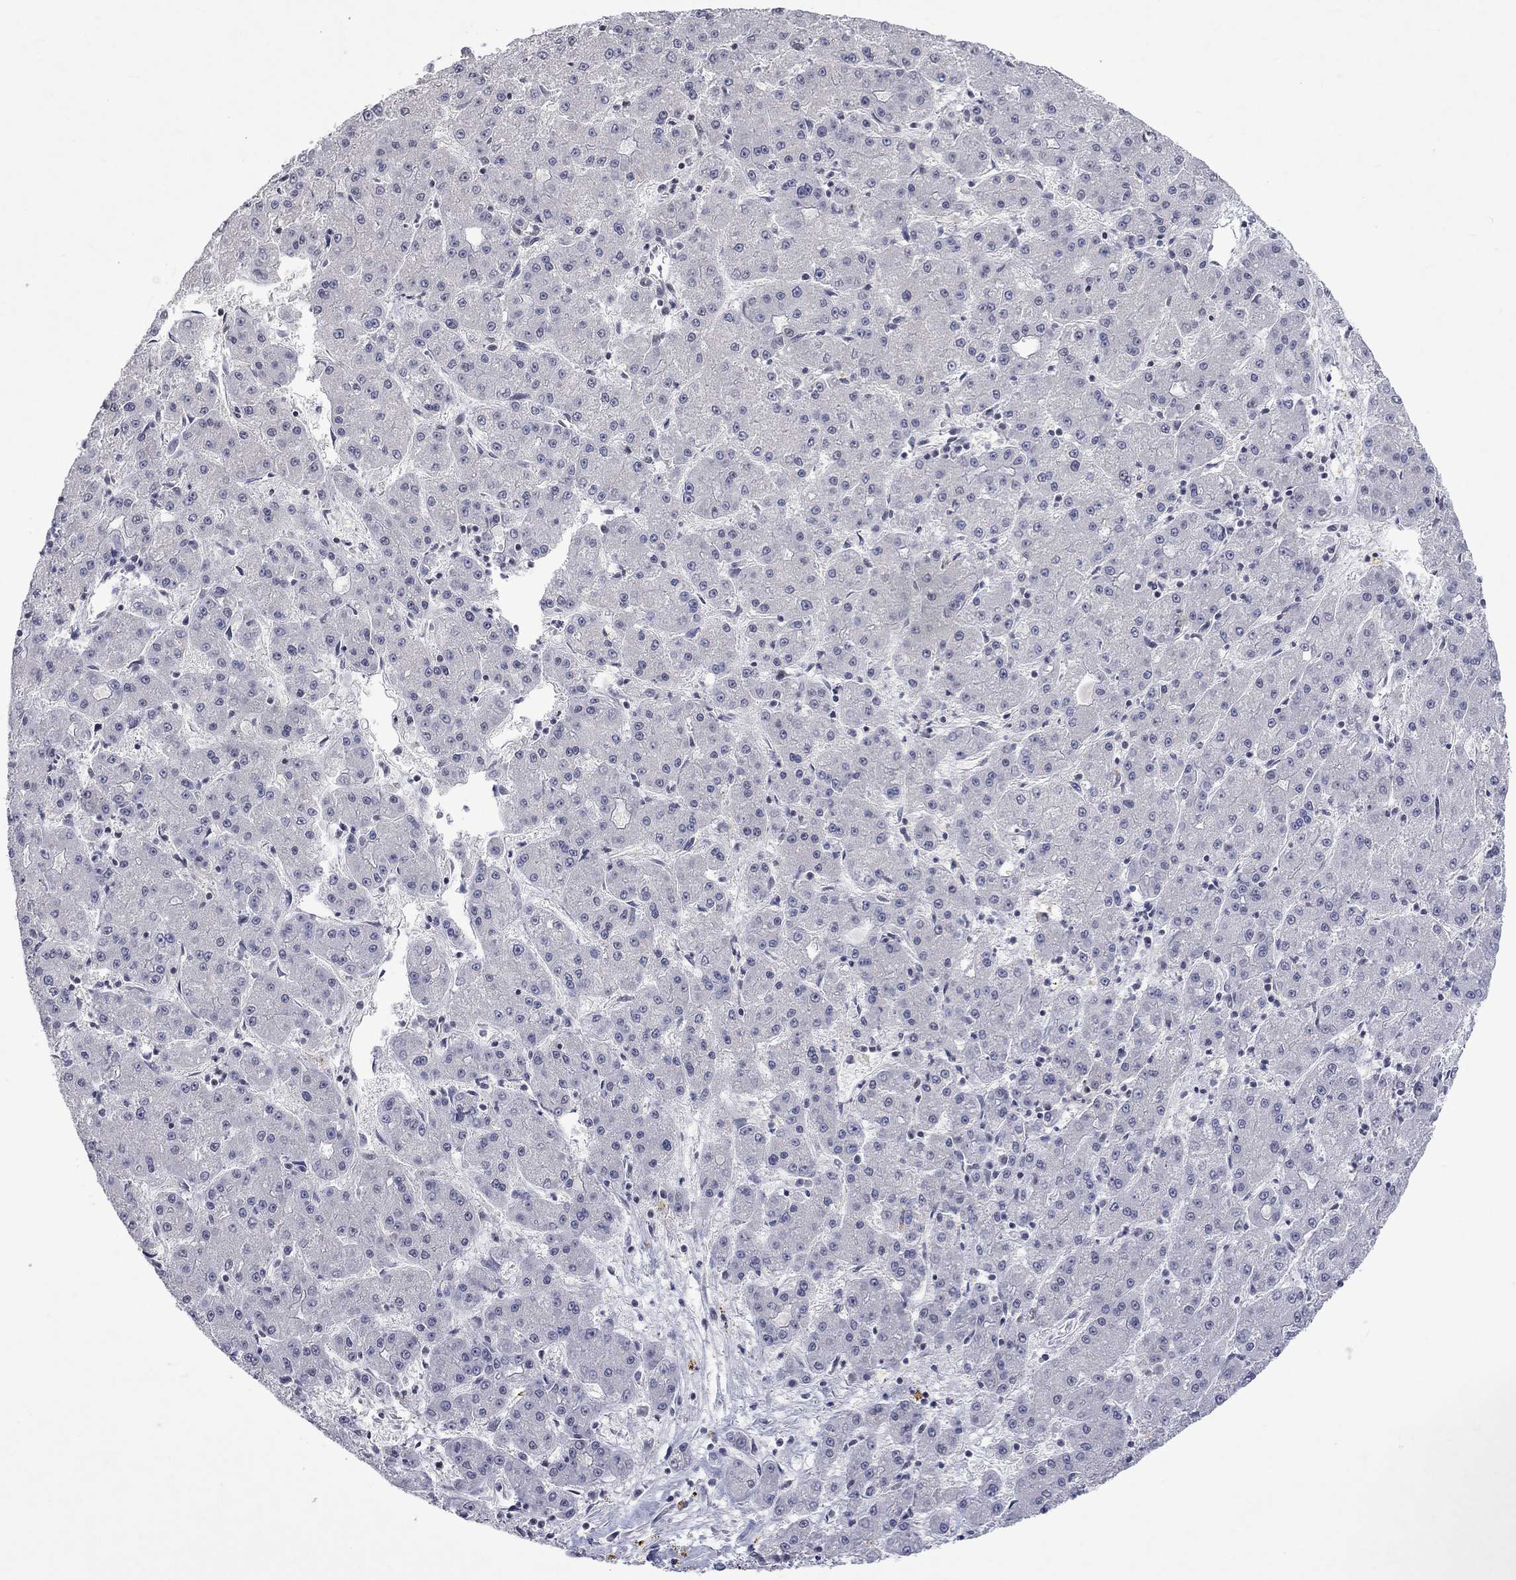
{"staining": {"intensity": "negative", "quantity": "none", "location": "none"}, "tissue": "liver cancer", "cell_type": "Tumor cells", "image_type": "cancer", "snomed": [{"axis": "morphology", "description": "Carcinoma, Hepatocellular, NOS"}, {"axis": "topography", "description": "Liver"}], "caption": "Immunohistochemistry (IHC) micrograph of neoplastic tissue: human liver hepatocellular carcinoma stained with DAB reveals no significant protein expression in tumor cells. (Stains: DAB (3,3'-diaminobenzidine) immunohistochemistry (IHC) with hematoxylin counter stain, Microscopy: brightfield microscopy at high magnification).", "gene": "TMEM143", "patient": {"sex": "male", "age": 73}}